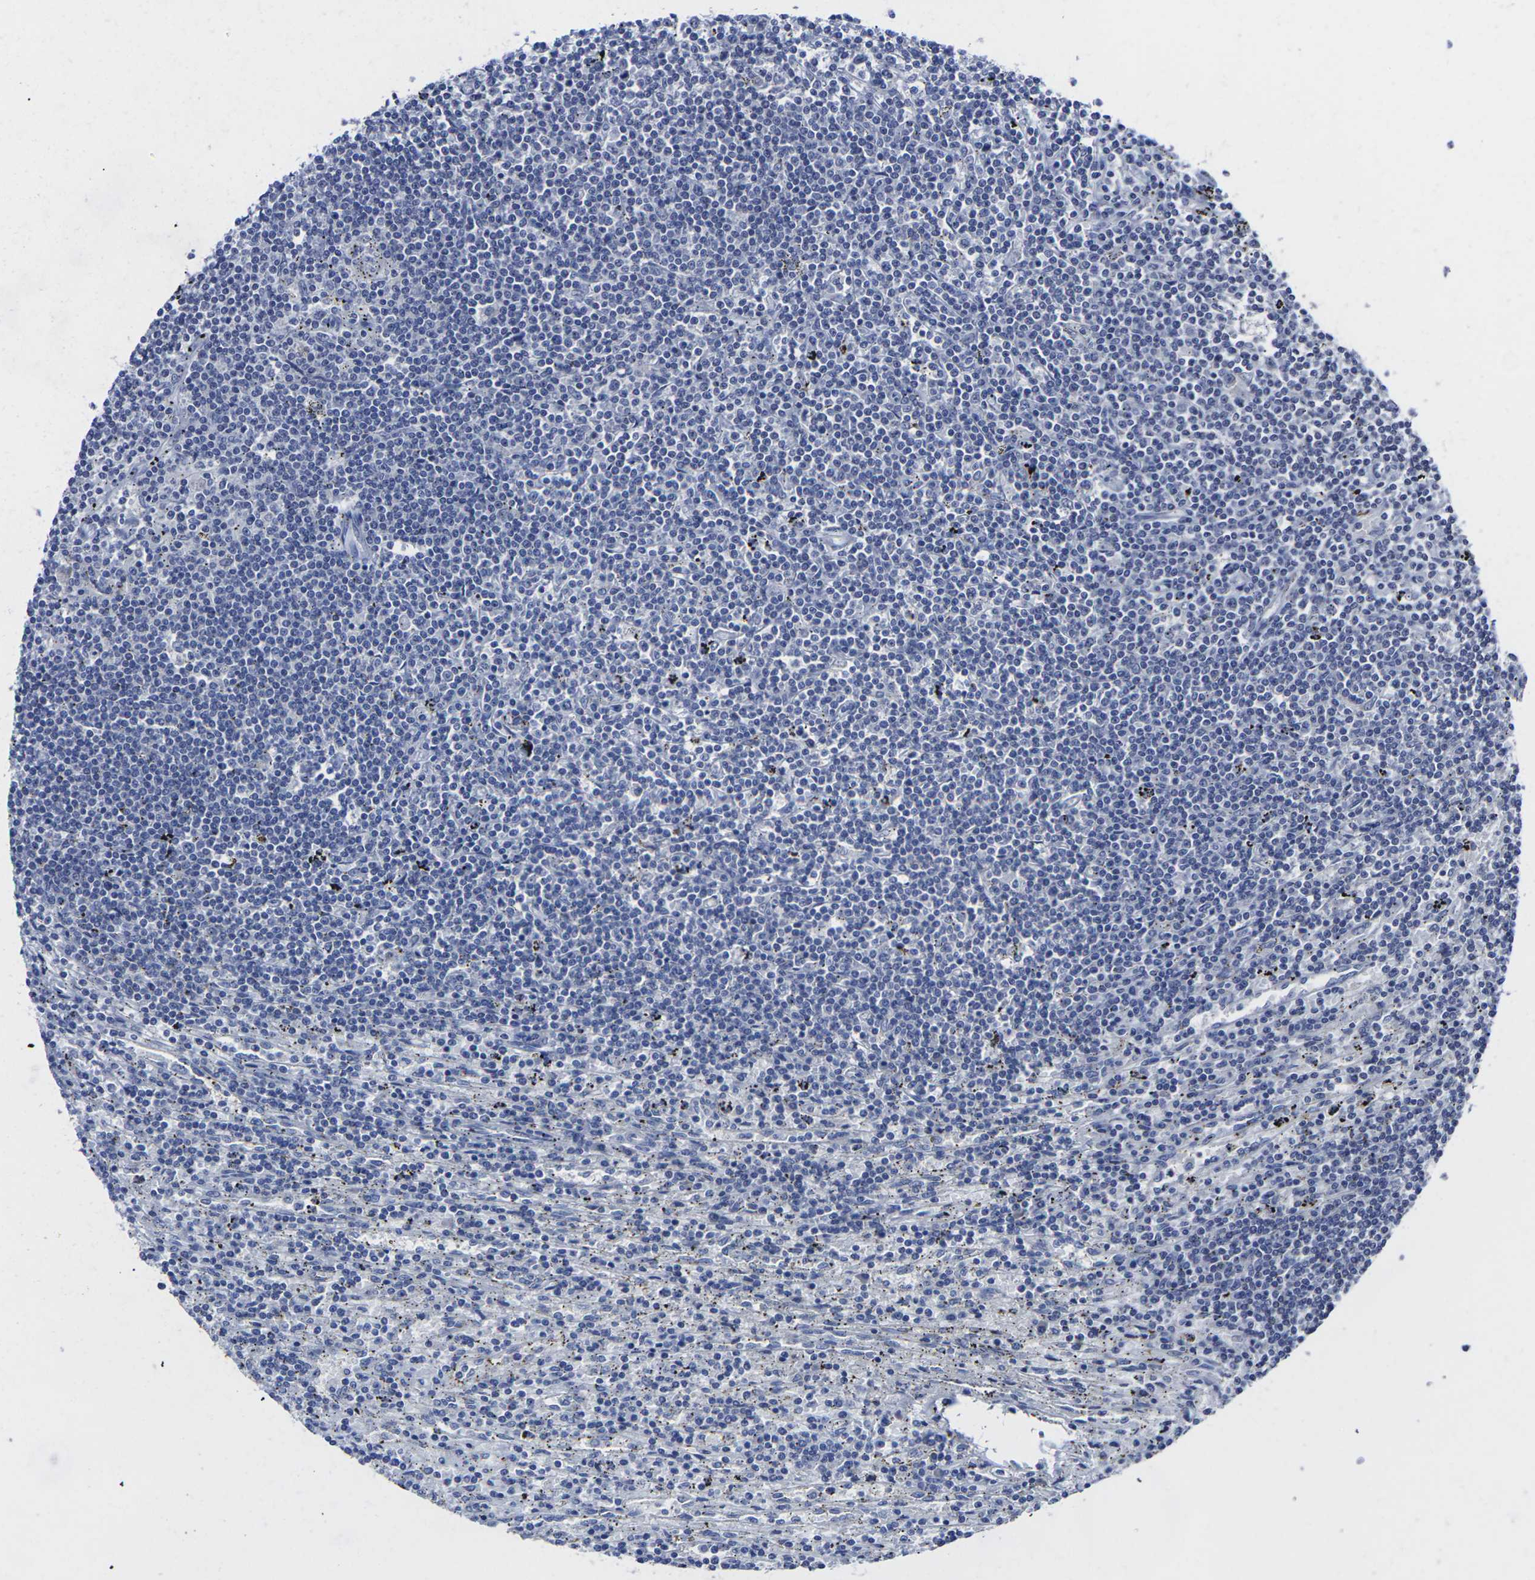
{"staining": {"intensity": "negative", "quantity": "none", "location": "none"}, "tissue": "lymphoma", "cell_type": "Tumor cells", "image_type": "cancer", "snomed": [{"axis": "morphology", "description": "Malignant lymphoma, non-Hodgkin's type, Low grade"}, {"axis": "topography", "description": "Spleen"}], "caption": "High magnification brightfield microscopy of malignant lymphoma, non-Hodgkin's type (low-grade) stained with DAB (brown) and counterstained with hematoxylin (blue): tumor cells show no significant expression.", "gene": "MSANTD4", "patient": {"sex": "male", "age": 76}}